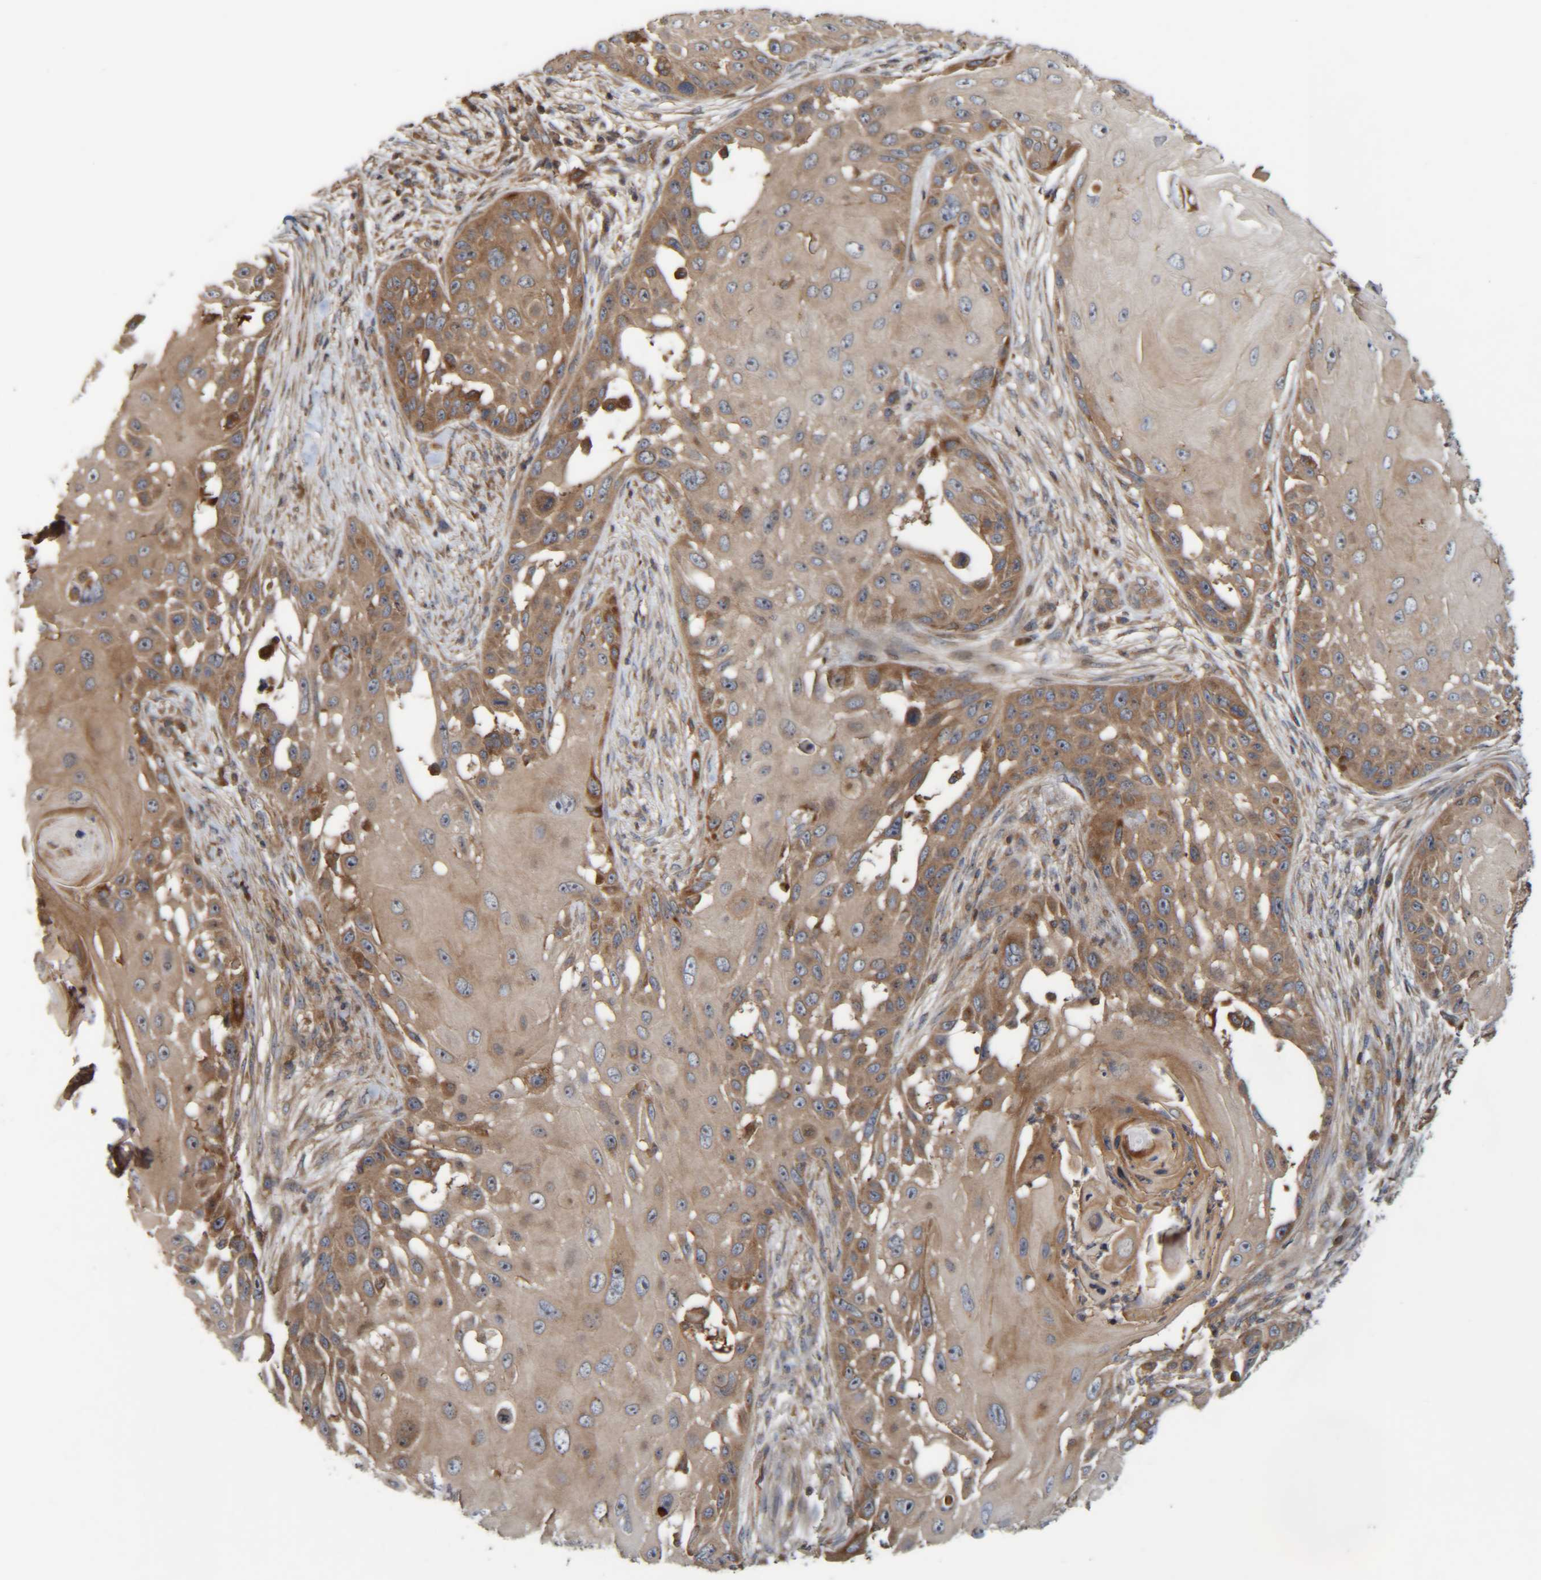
{"staining": {"intensity": "moderate", "quantity": "25%-75%", "location": "cytoplasmic/membranous"}, "tissue": "skin cancer", "cell_type": "Tumor cells", "image_type": "cancer", "snomed": [{"axis": "morphology", "description": "Squamous cell carcinoma, NOS"}, {"axis": "topography", "description": "Skin"}], "caption": "Protein expression analysis of skin cancer (squamous cell carcinoma) demonstrates moderate cytoplasmic/membranous positivity in approximately 25%-75% of tumor cells.", "gene": "CCDC57", "patient": {"sex": "female", "age": 44}}